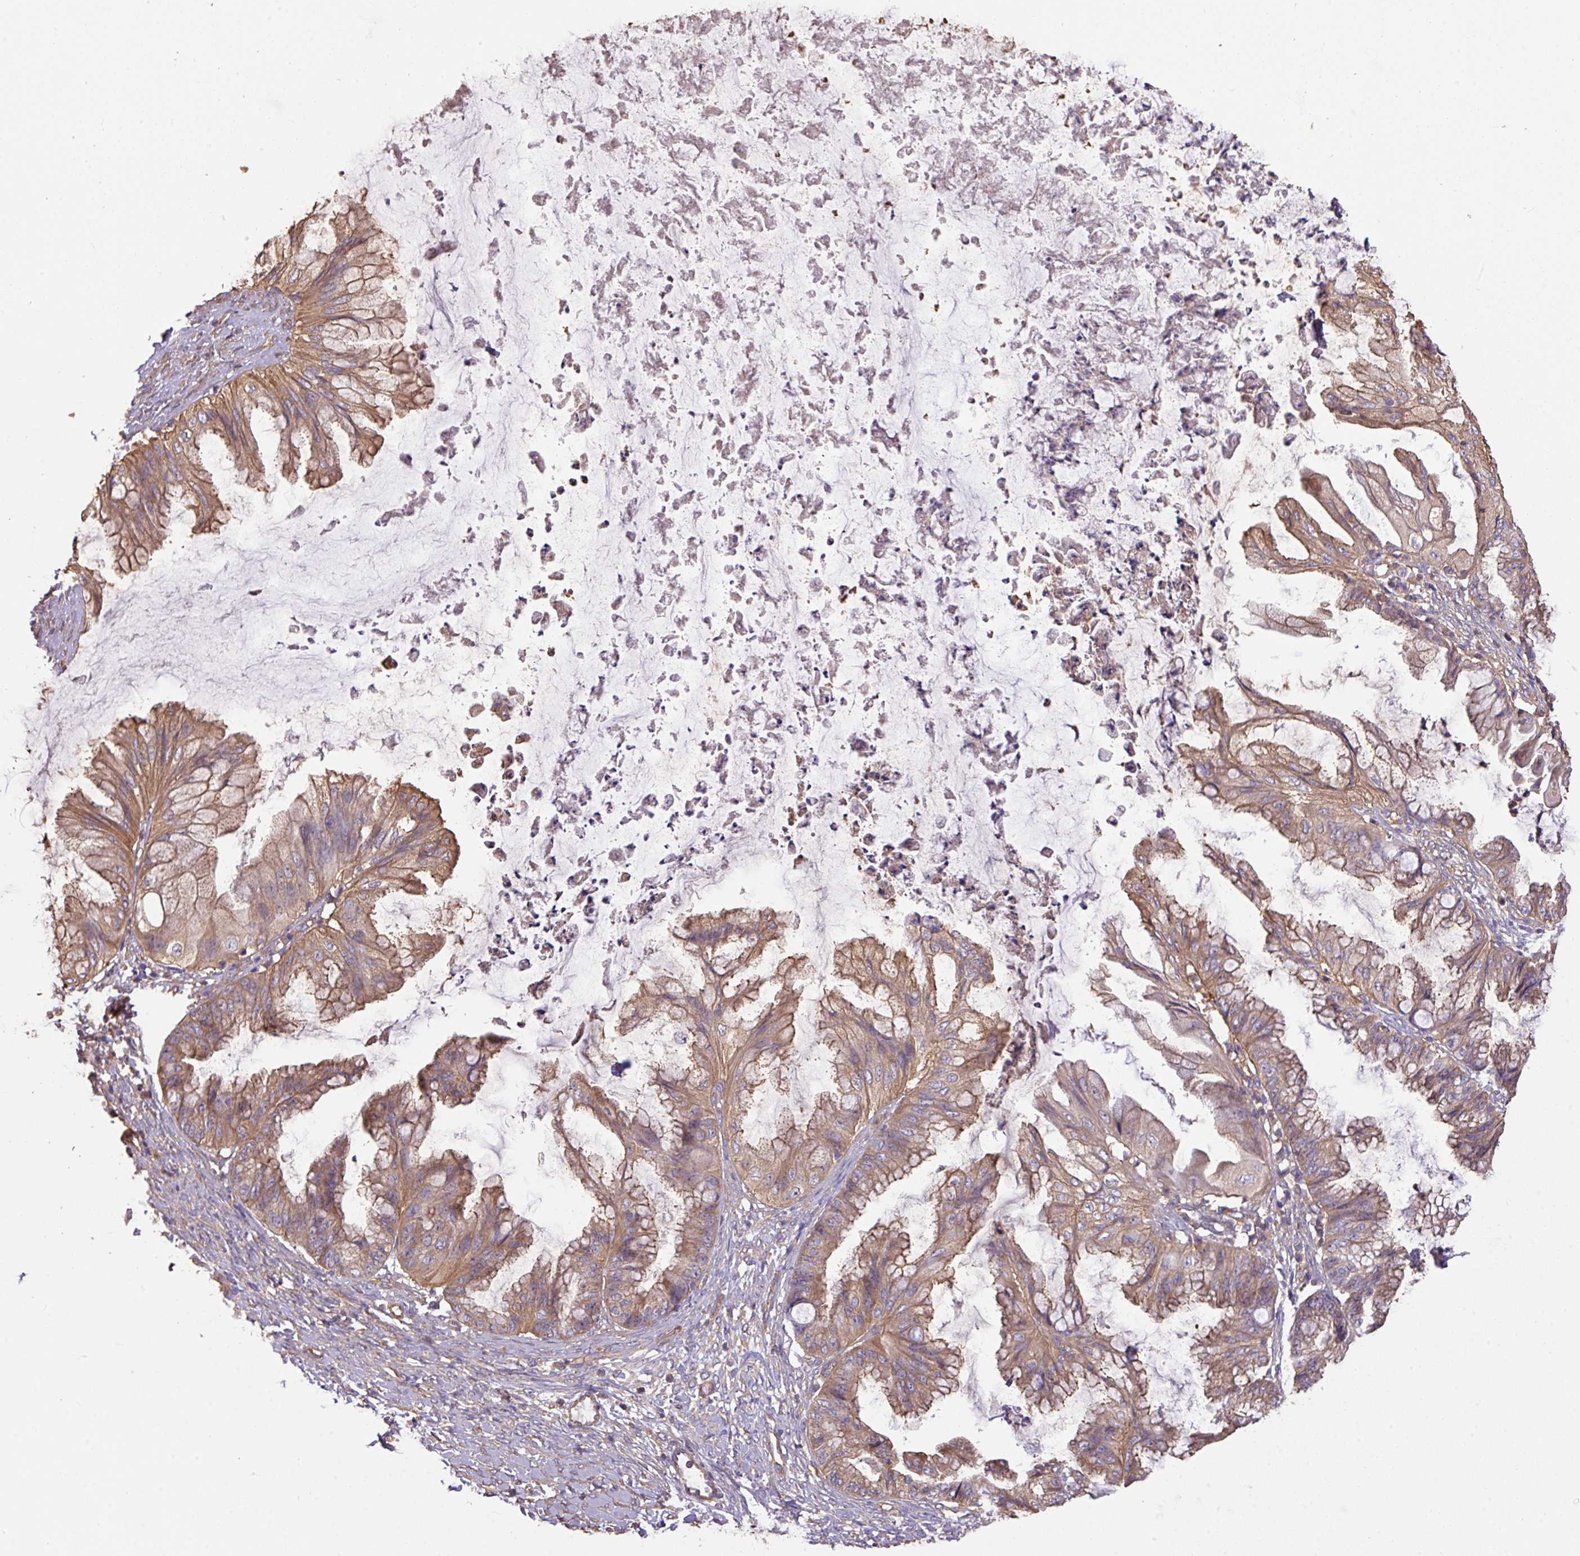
{"staining": {"intensity": "moderate", "quantity": ">75%", "location": "cytoplasmic/membranous"}, "tissue": "ovarian cancer", "cell_type": "Tumor cells", "image_type": "cancer", "snomed": [{"axis": "morphology", "description": "Cystadenocarcinoma, mucinous, NOS"}, {"axis": "topography", "description": "Ovary"}], "caption": "Brown immunohistochemical staining in mucinous cystadenocarcinoma (ovarian) displays moderate cytoplasmic/membranous positivity in about >75% of tumor cells.", "gene": "CALML4", "patient": {"sex": "female", "age": 35}}